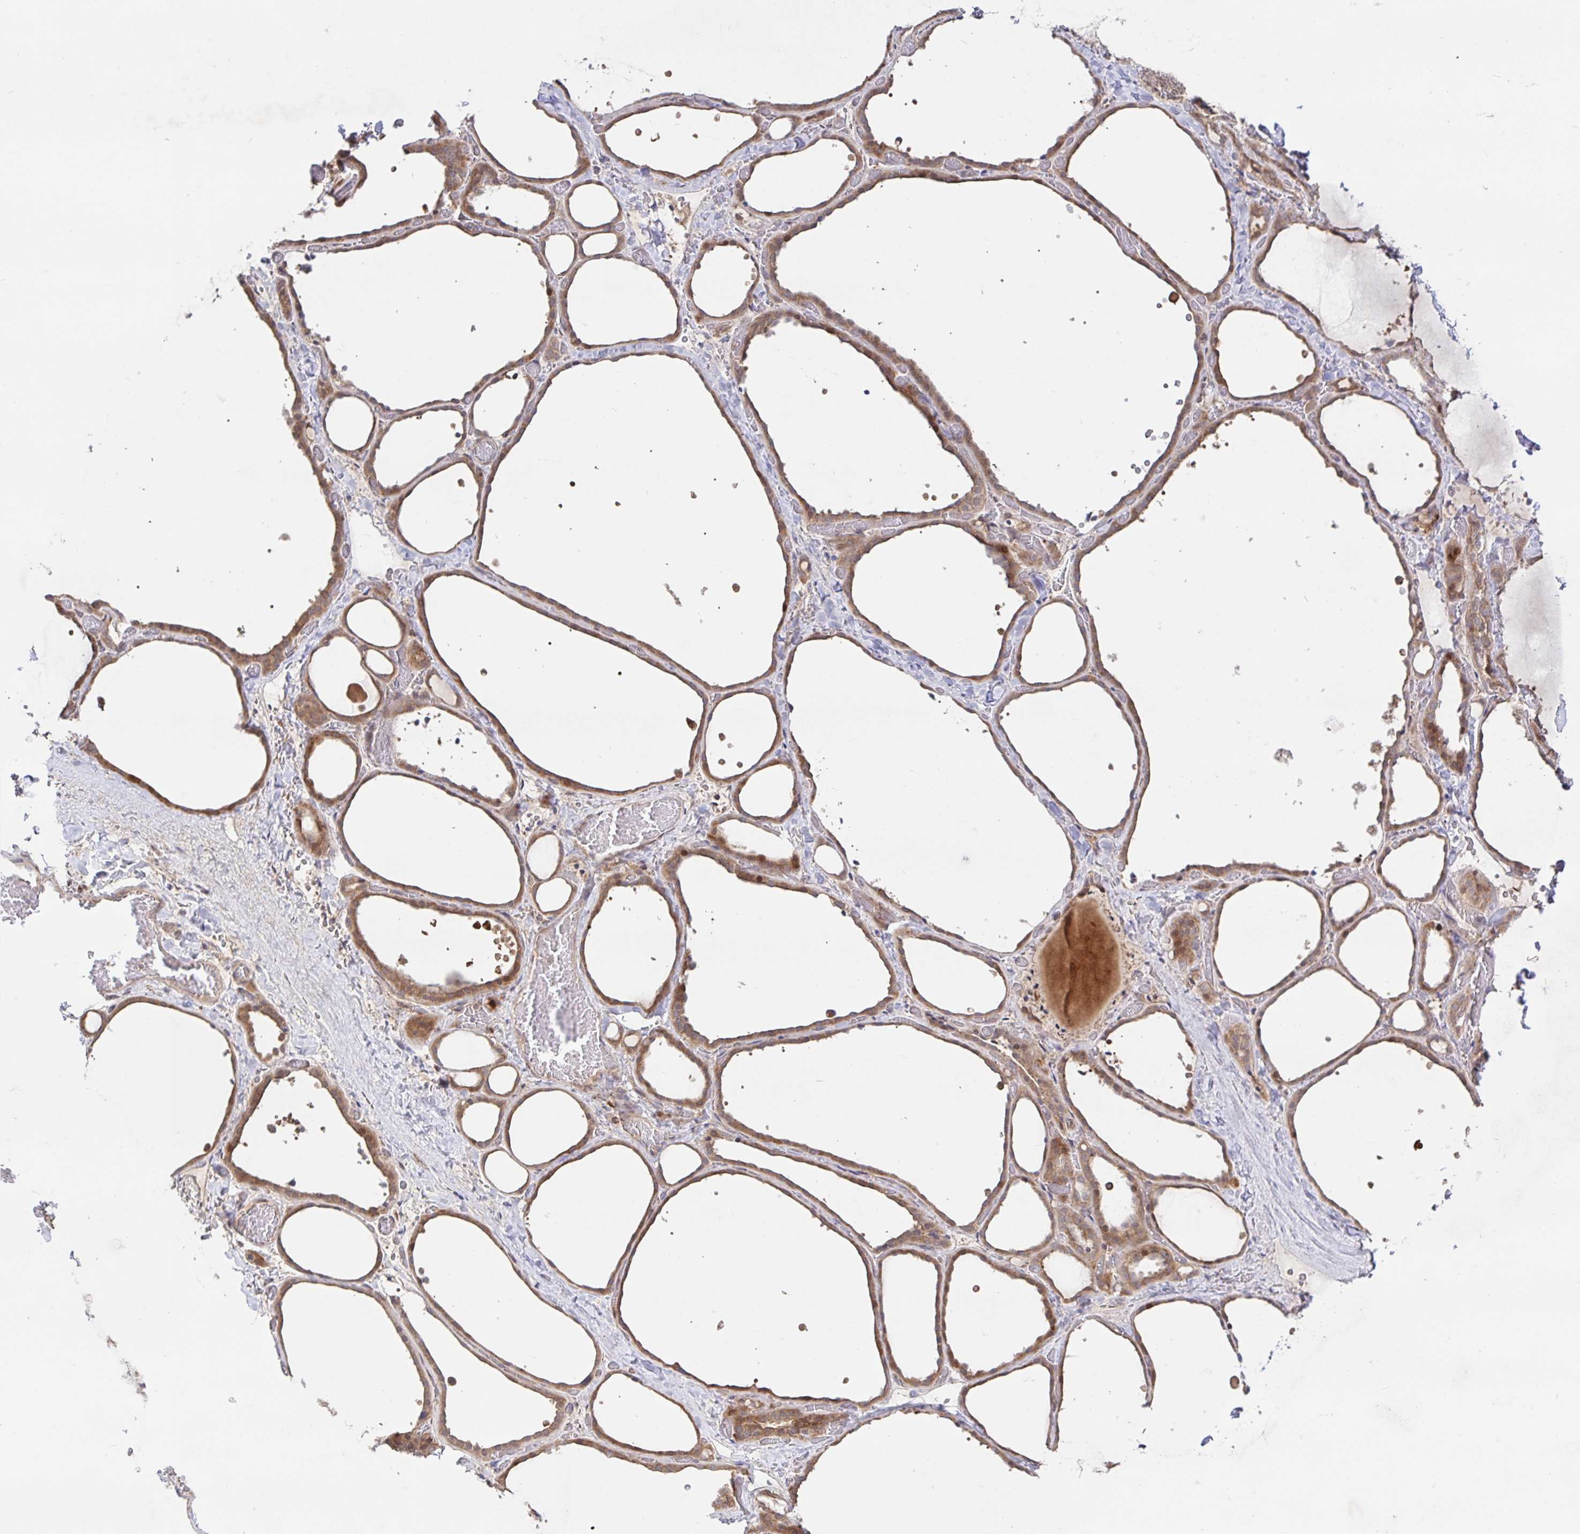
{"staining": {"intensity": "moderate", "quantity": ">75%", "location": "cytoplasmic/membranous"}, "tissue": "thyroid gland", "cell_type": "Glandular cells", "image_type": "normal", "snomed": [{"axis": "morphology", "description": "Normal tissue, NOS"}, {"axis": "topography", "description": "Thyroid gland"}], "caption": "The photomicrograph shows immunohistochemical staining of benign thyroid gland. There is moderate cytoplasmic/membranous positivity is appreciated in approximately >75% of glandular cells. The protein of interest is shown in brown color, while the nuclei are stained blue.", "gene": "AACS", "patient": {"sex": "female", "age": 36}}